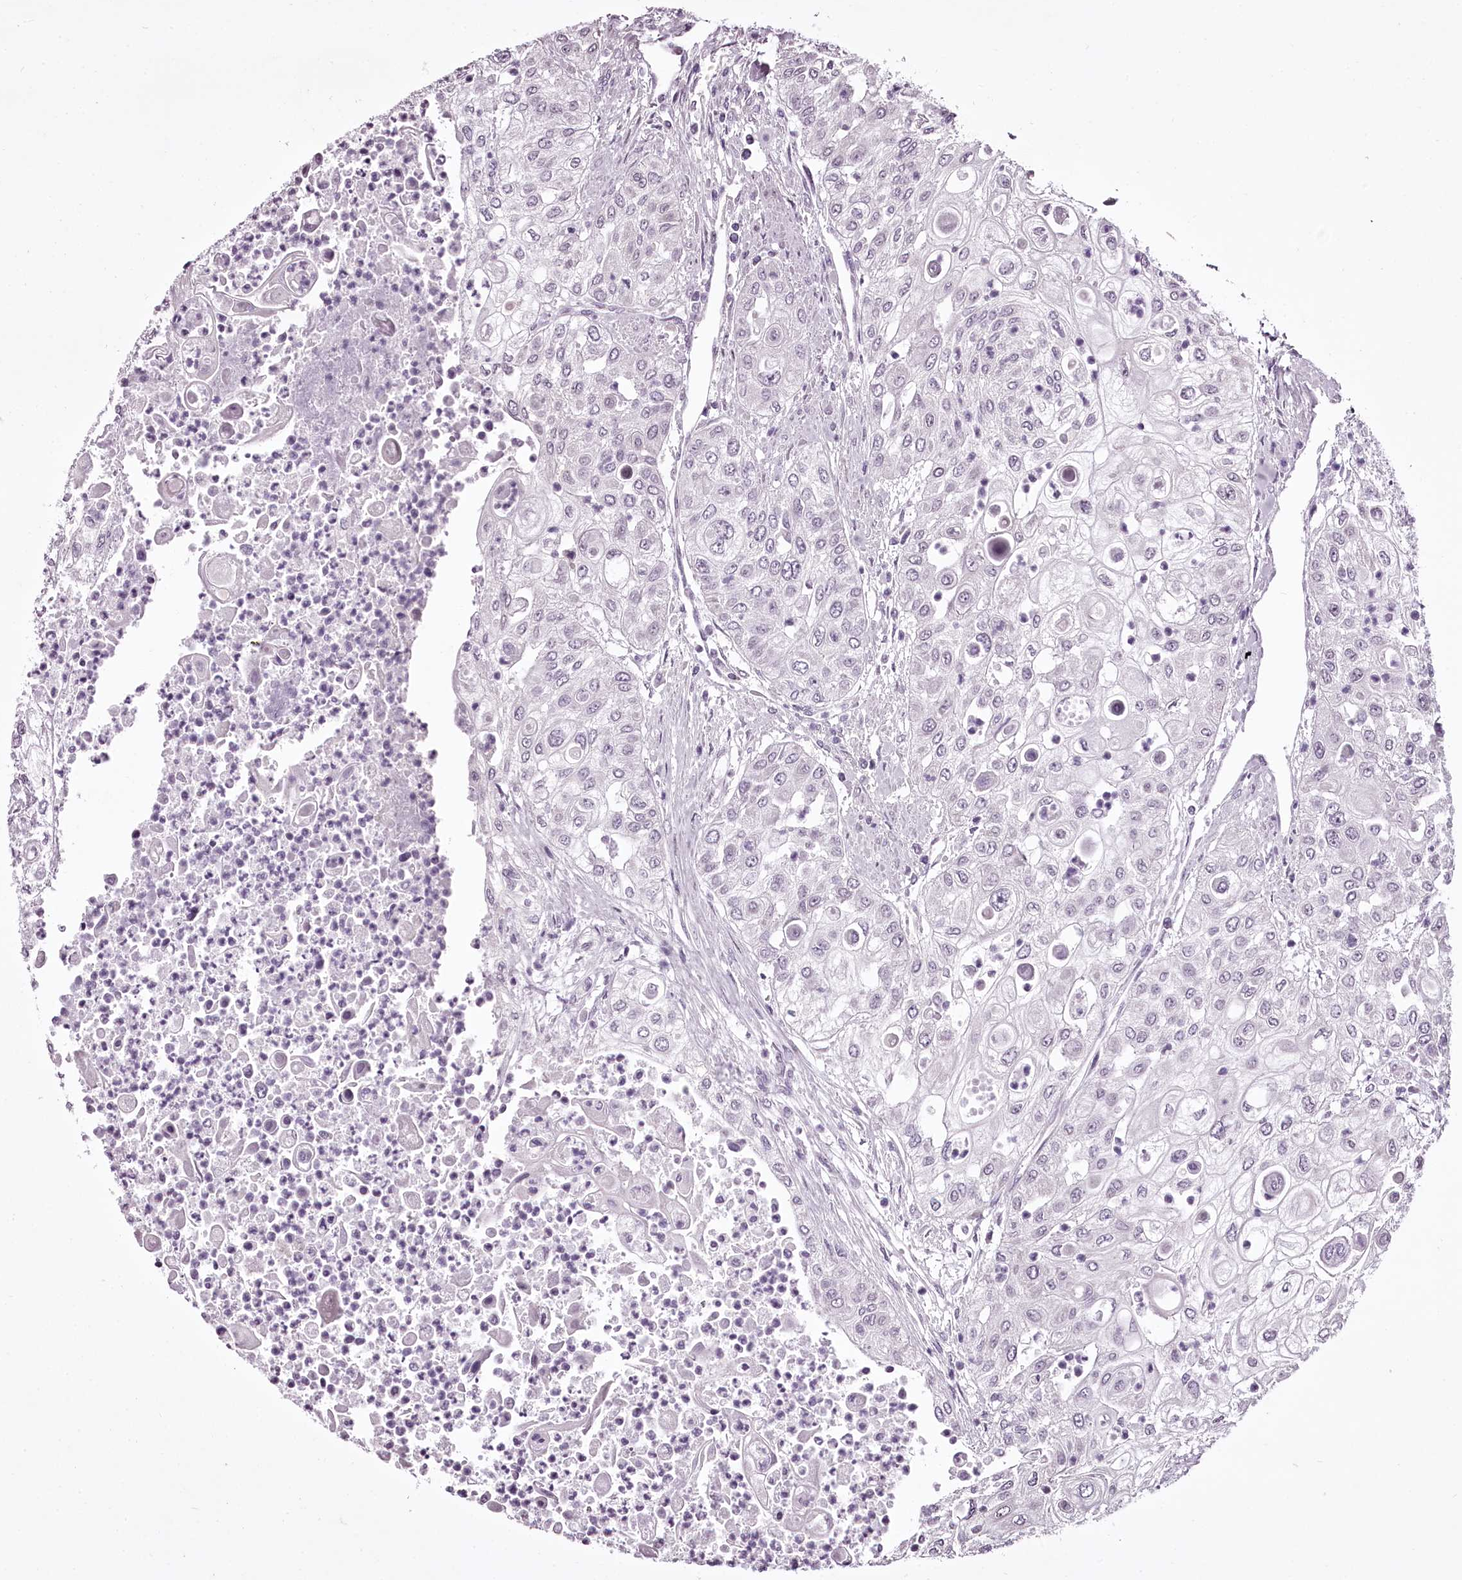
{"staining": {"intensity": "negative", "quantity": "none", "location": "none"}, "tissue": "urothelial cancer", "cell_type": "Tumor cells", "image_type": "cancer", "snomed": [{"axis": "morphology", "description": "Urothelial carcinoma, High grade"}, {"axis": "topography", "description": "Urinary bladder"}], "caption": "High power microscopy image of an immunohistochemistry image of urothelial carcinoma (high-grade), revealing no significant positivity in tumor cells. The staining was performed using DAB to visualize the protein expression in brown, while the nuclei were stained in blue with hematoxylin (Magnification: 20x).", "gene": "C1orf56", "patient": {"sex": "female", "age": 79}}